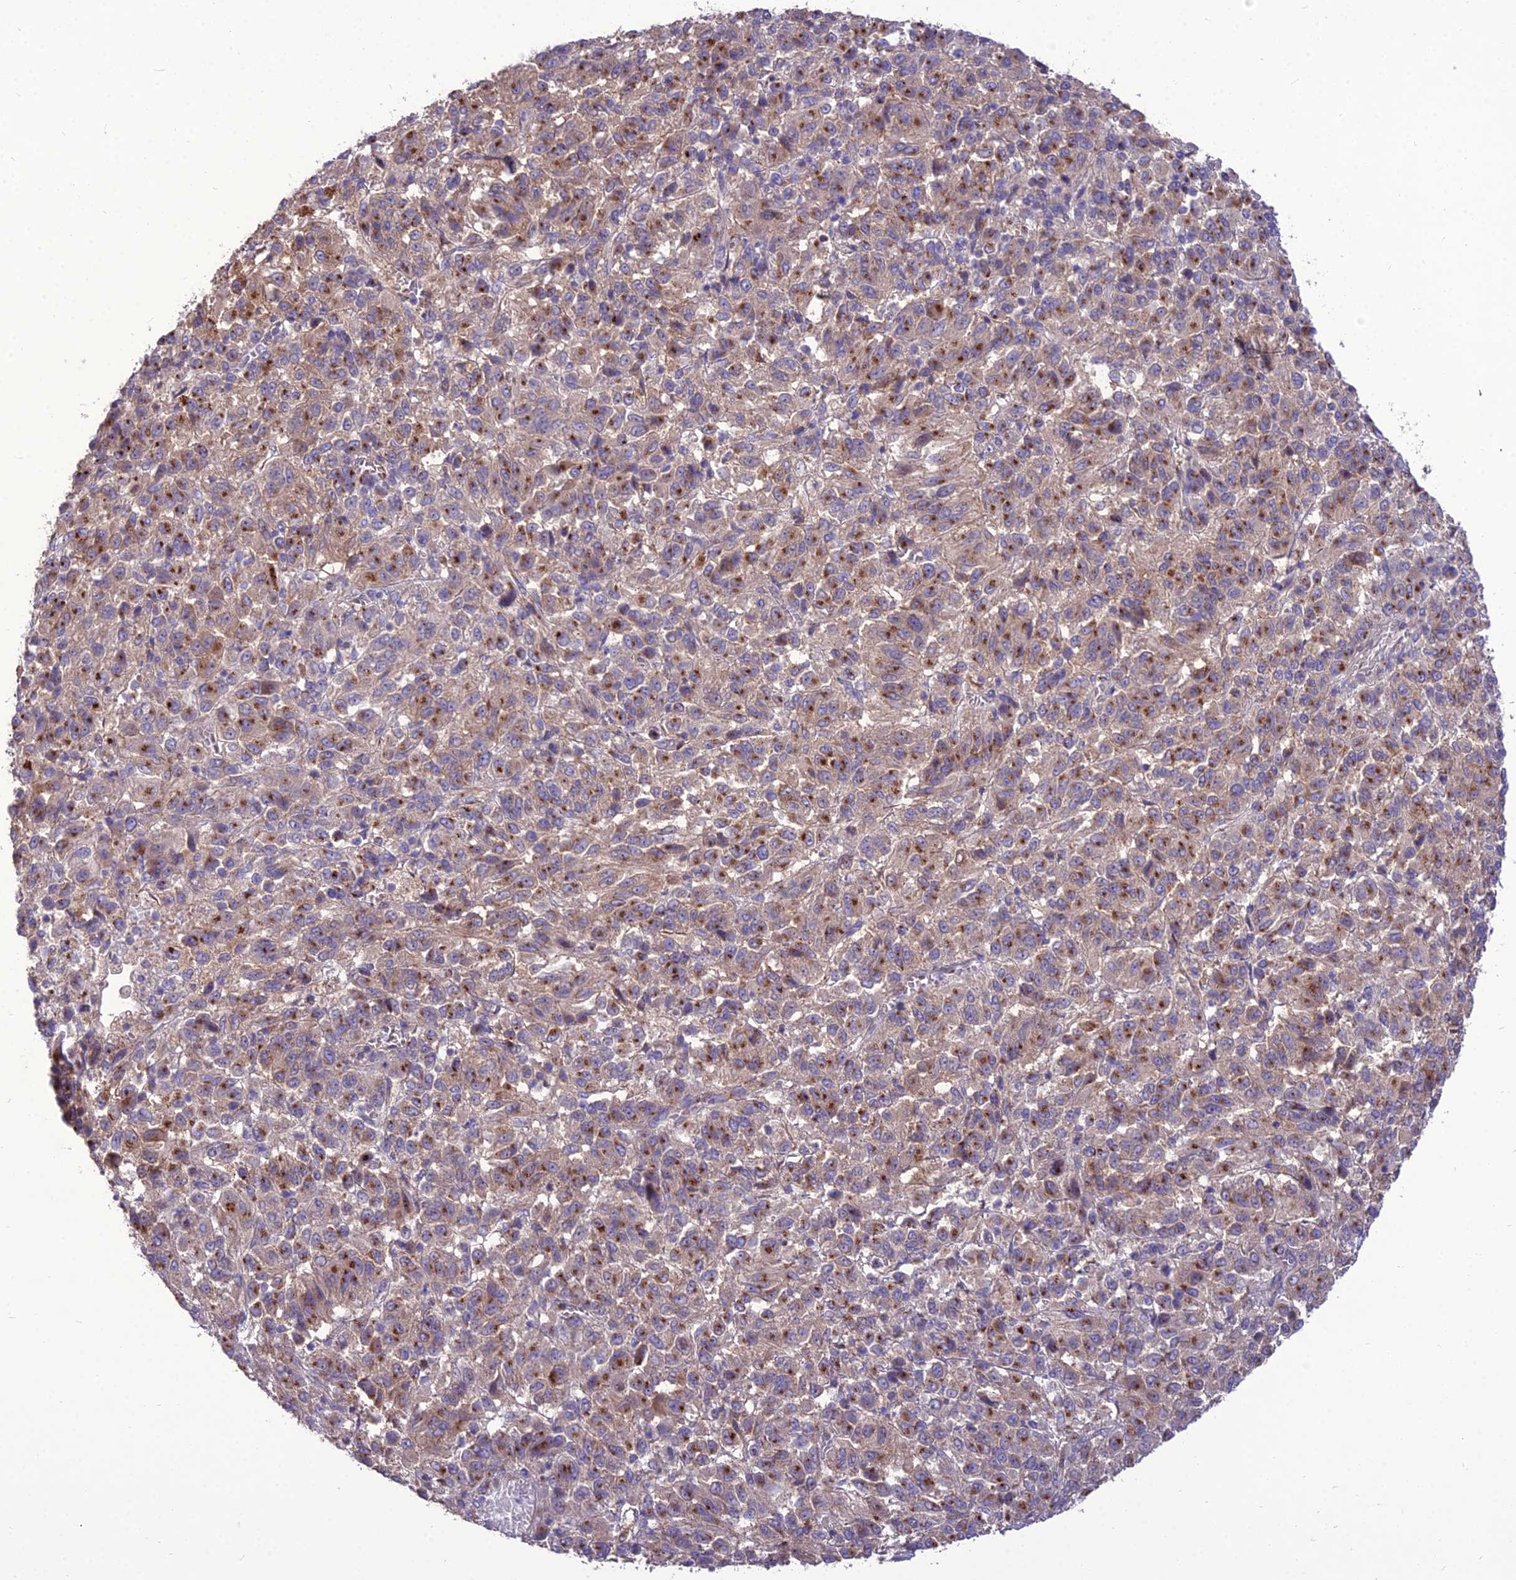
{"staining": {"intensity": "strong", "quantity": "25%-75%", "location": "cytoplasmic/membranous"}, "tissue": "melanoma", "cell_type": "Tumor cells", "image_type": "cancer", "snomed": [{"axis": "morphology", "description": "Malignant melanoma, Metastatic site"}, {"axis": "topography", "description": "Lung"}], "caption": "Protein staining demonstrates strong cytoplasmic/membranous staining in approximately 25%-75% of tumor cells in melanoma.", "gene": "SPRYD7", "patient": {"sex": "male", "age": 64}}